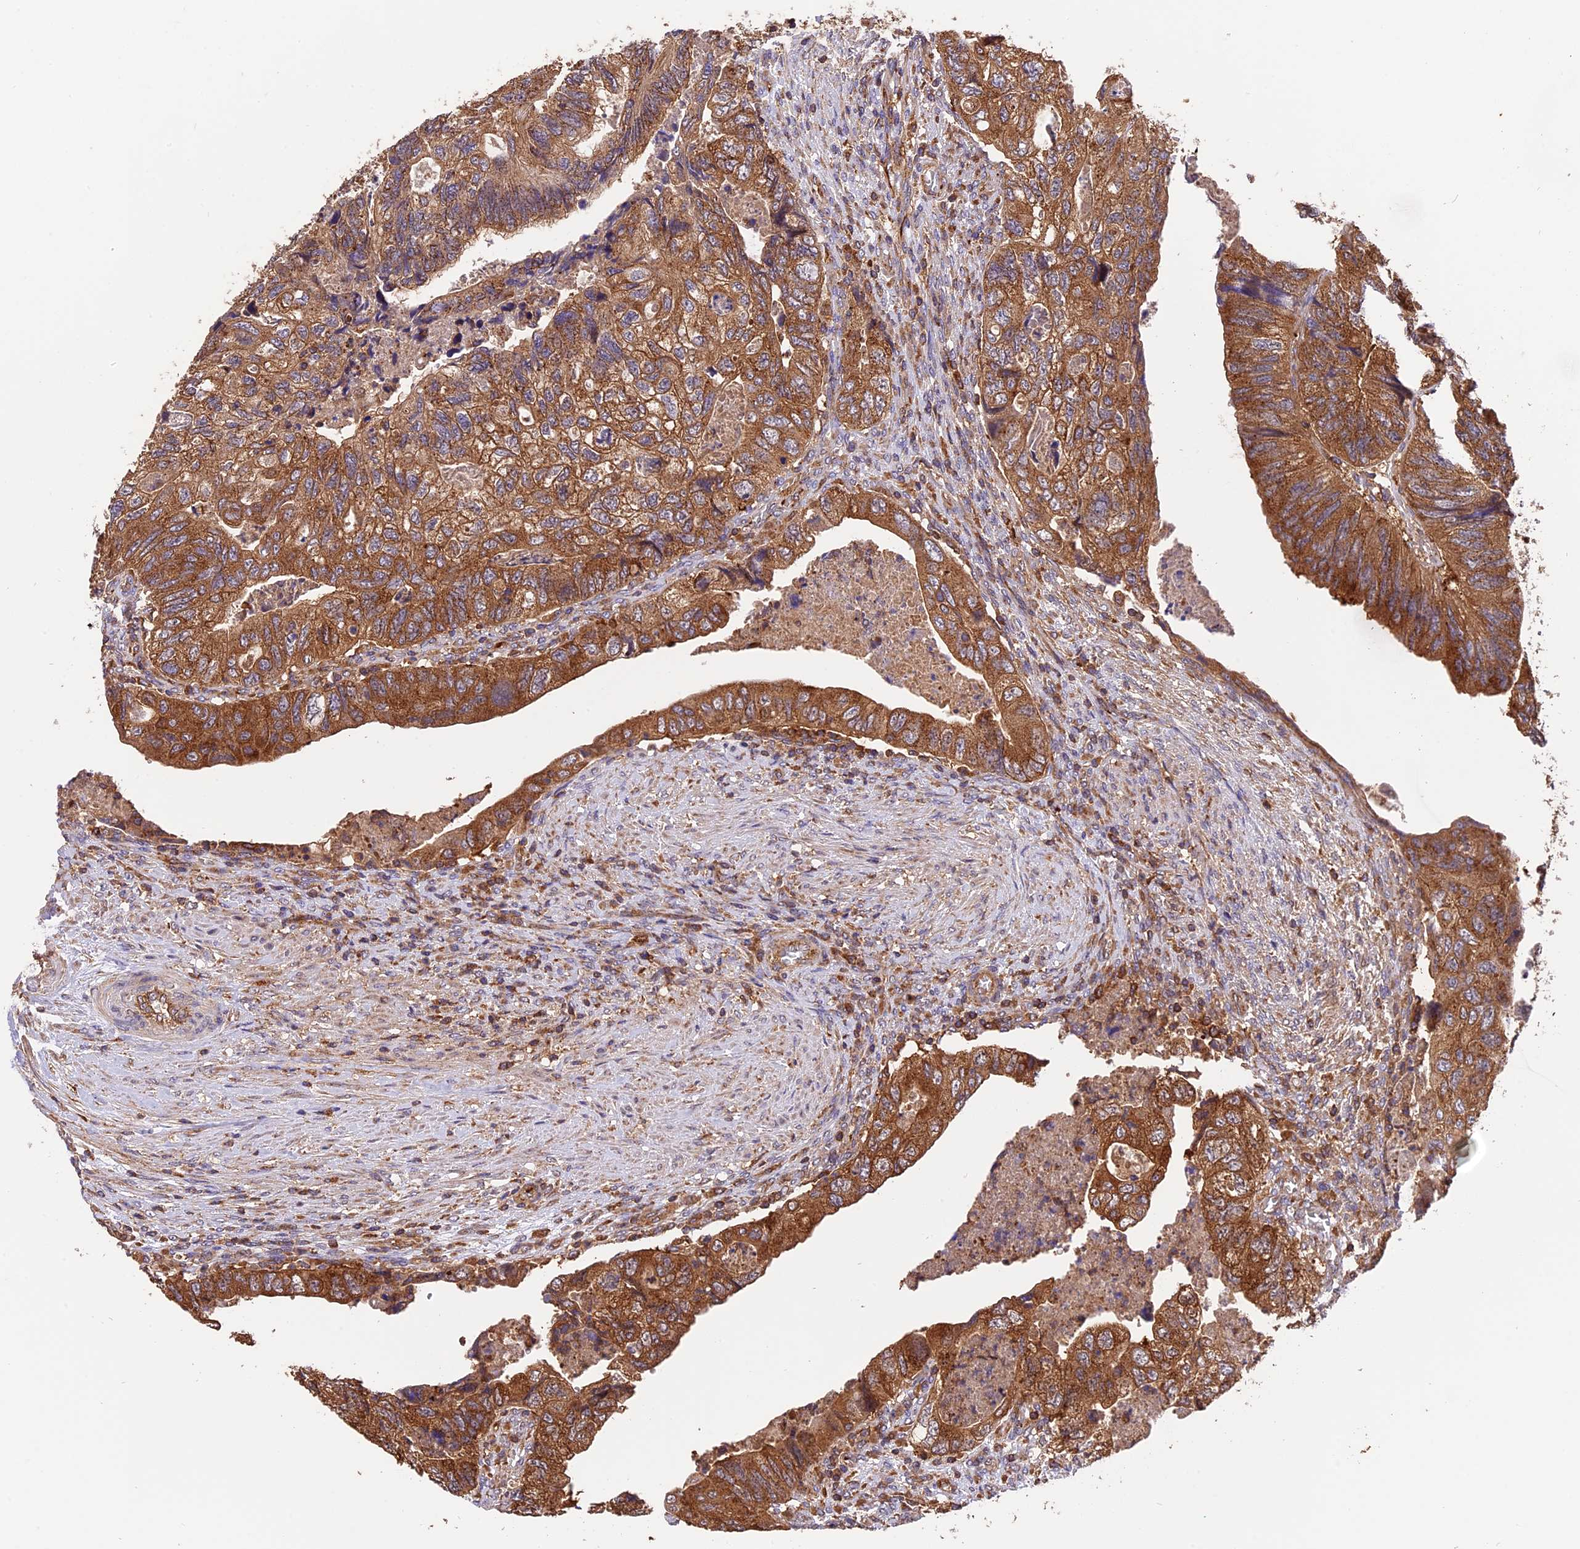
{"staining": {"intensity": "moderate", "quantity": ">75%", "location": "cytoplasmic/membranous"}, "tissue": "colorectal cancer", "cell_type": "Tumor cells", "image_type": "cancer", "snomed": [{"axis": "morphology", "description": "Adenocarcinoma, NOS"}, {"axis": "topography", "description": "Rectum"}], "caption": "DAB (3,3'-diaminobenzidine) immunohistochemical staining of human colorectal adenocarcinoma shows moderate cytoplasmic/membranous protein staining in approximately >75% of tumor cells.", "gene": "PEX3", "patient": {"sex": "male", "age": 63}}